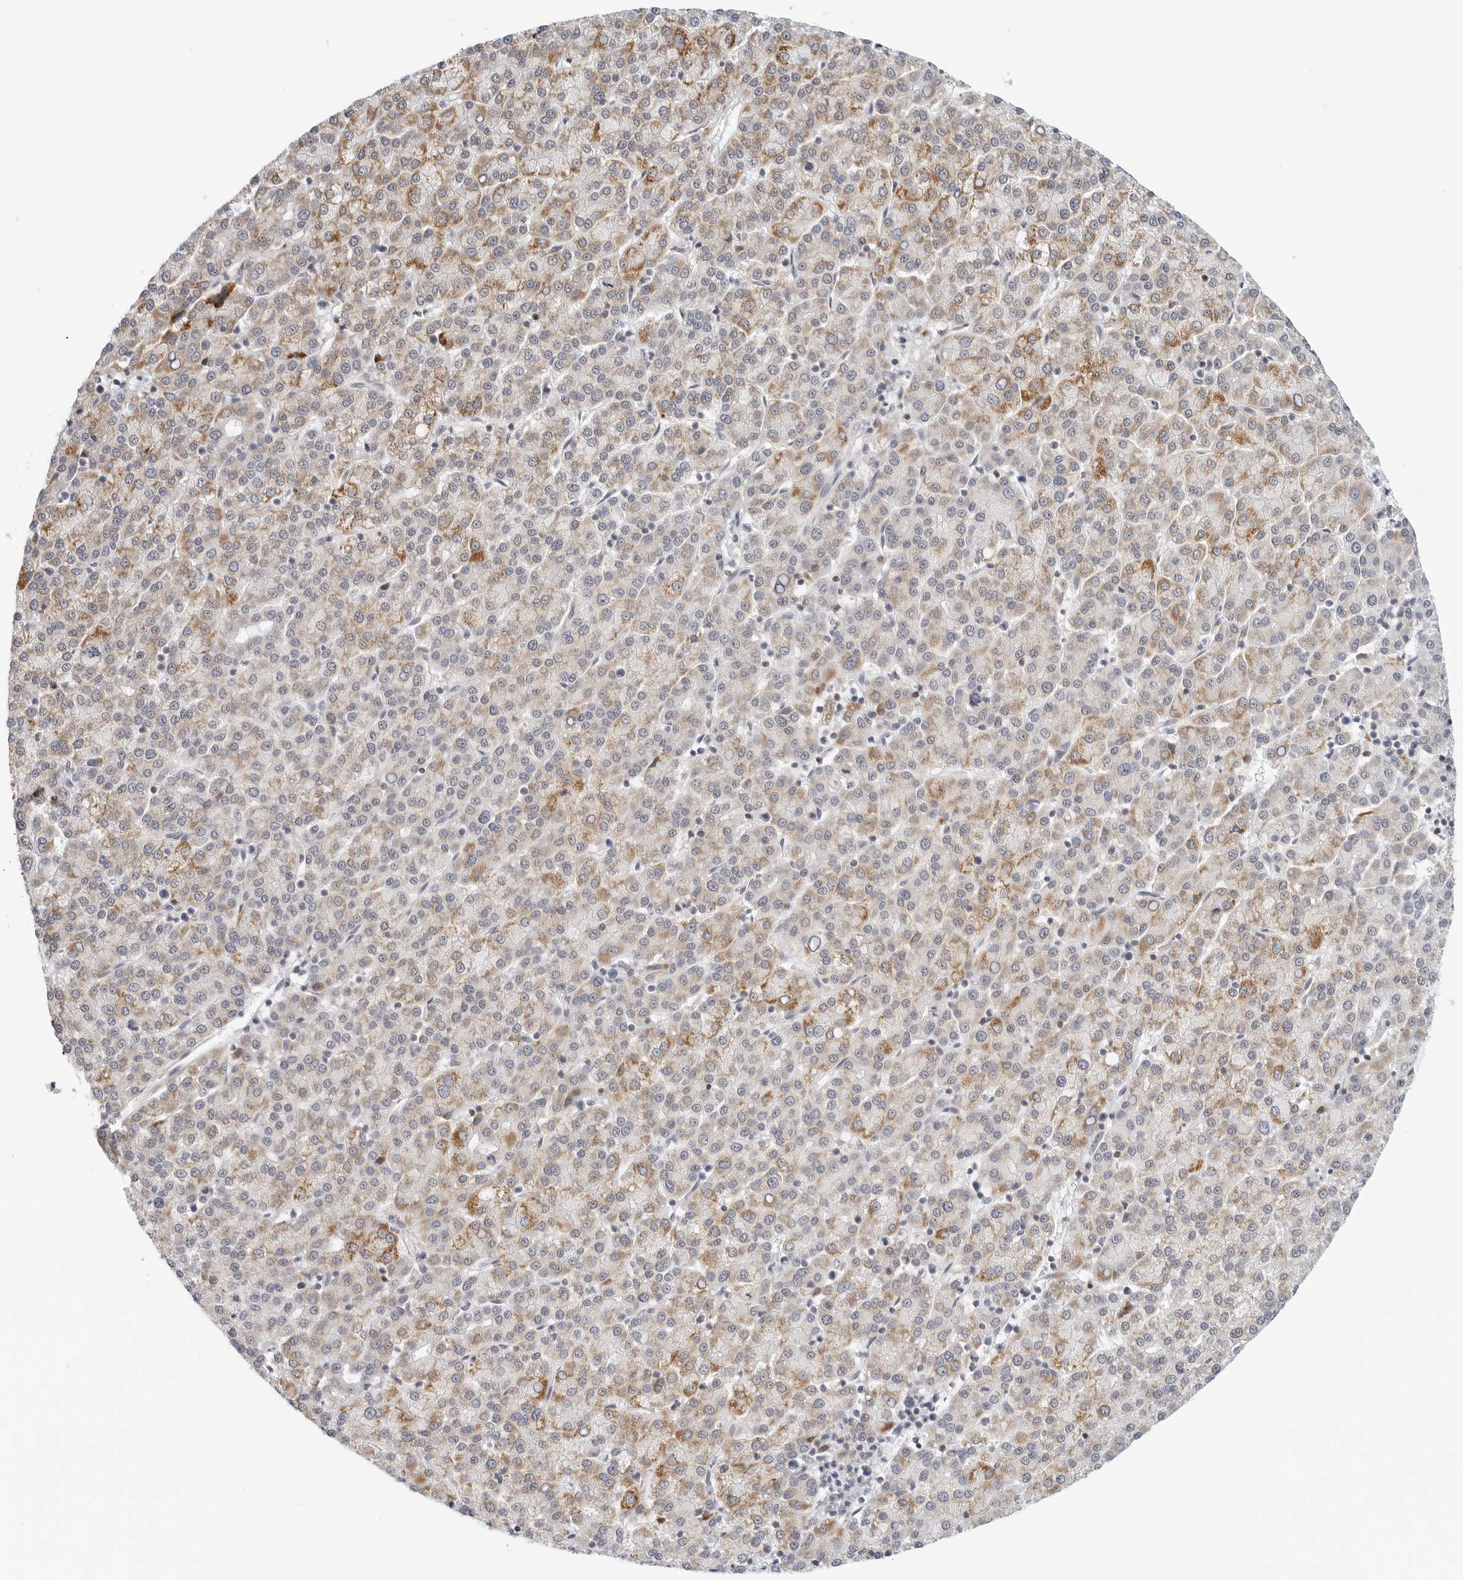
{"staining": {"intensity": "moderate", "quantity": "25%-75%", "location": "cytoplasmic/membranous"}, "tissue": "liver cancer", "cell_type": "Tumor cells", "image_type": "cancer", "snomed": [{"axis": "morphology", "description": "Carcinoma, Hepatocellular, NOS"}, {"axis": "topography", "description": "Liver"}], "caption": "Immunohistochemistry (IHC) (DAB) staining of liver cancer displays moderate cytoplasmic/membranous protein expression in about 25%-75% of tumor cells.", "gene": "TSEN2", "patient": {"sex": "female", "age": 58}}